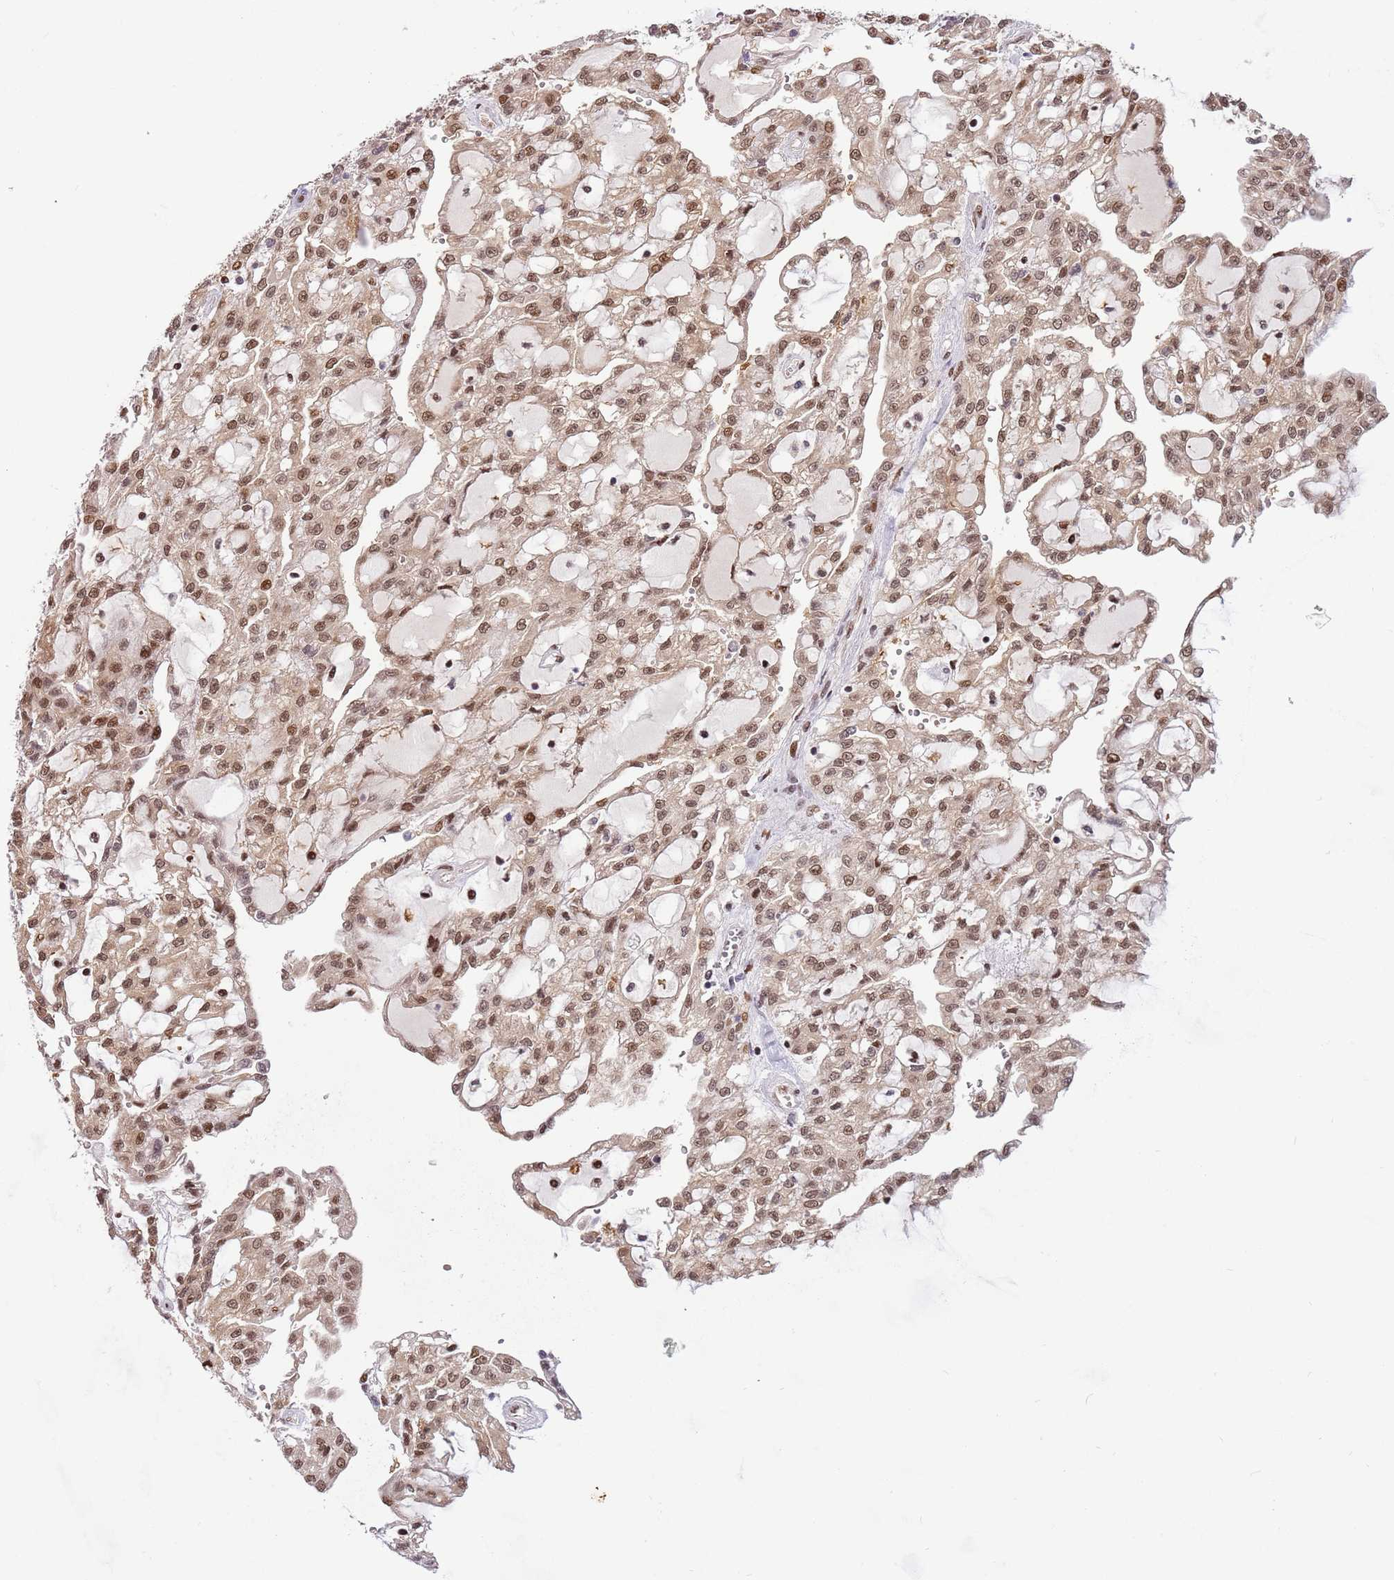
{"staining": {"intensity": "moderate", "quantity": ">75%", "location": "nuclear"}, "tissue": "renal cancer", "cell_type": "Tumor cells", "image_type": "cancer", "snomed": [{"axis": "morphology", "description": "Adenocarcinoma, NOS"}, {"axis": "topography", "description": "Kidney"}], "caption": "This is a photomicrograph of IHC staining of renal cancer (adenocarcinoma), which shows moderate staining in the nuclear of tumor cells.", "gene": "RFK", "patient": {"sex": "male", "age": 63}}